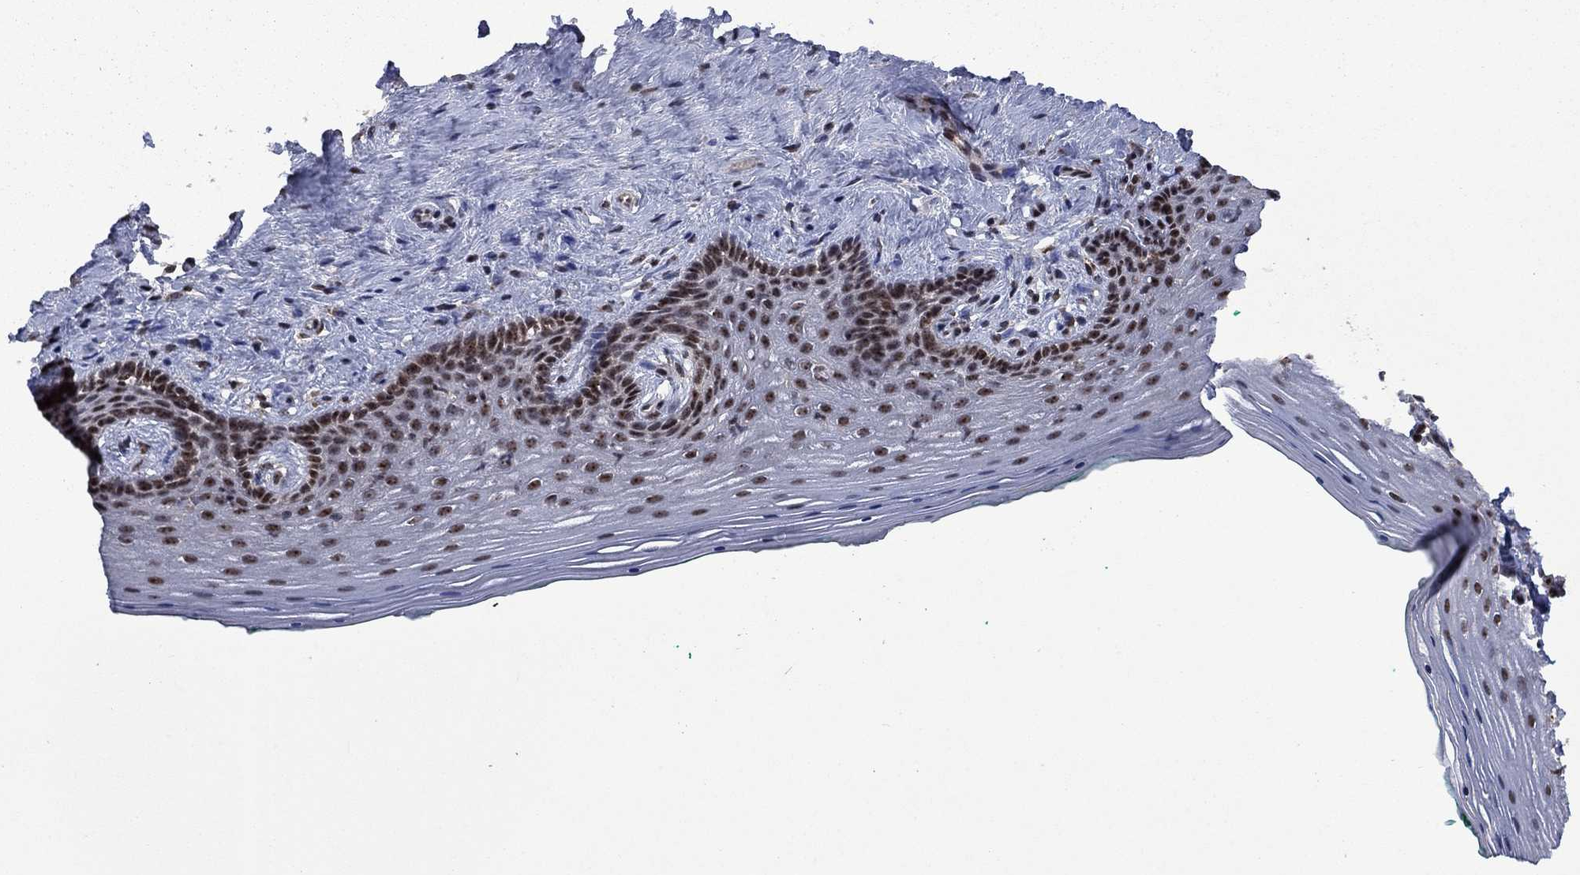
{"staining": {"intensity": "moderate", "quantity": ">75%", "location": "nuclear"}, "tissue": "vagina", "cell_type": "Squamous epithelial cells", "image_type": "normal", "snomed": [{"axis": "morphology", "description": "Normal tissue, NOS"}, {"axis": "topography", "description": "Vagina"}], "caption": "Immunohistochemical staining of normal human vagina demonstrates medium levels of moderate nuclear expression in approximately >75% of squamous epithelial cells. The staining is performed using DAB brown chromogen to label protein expression. The nuclei are counter-stained blue using hematoxylin.", "gene": "FBLL1", "patient": {"sex": "female", "age": 45}}